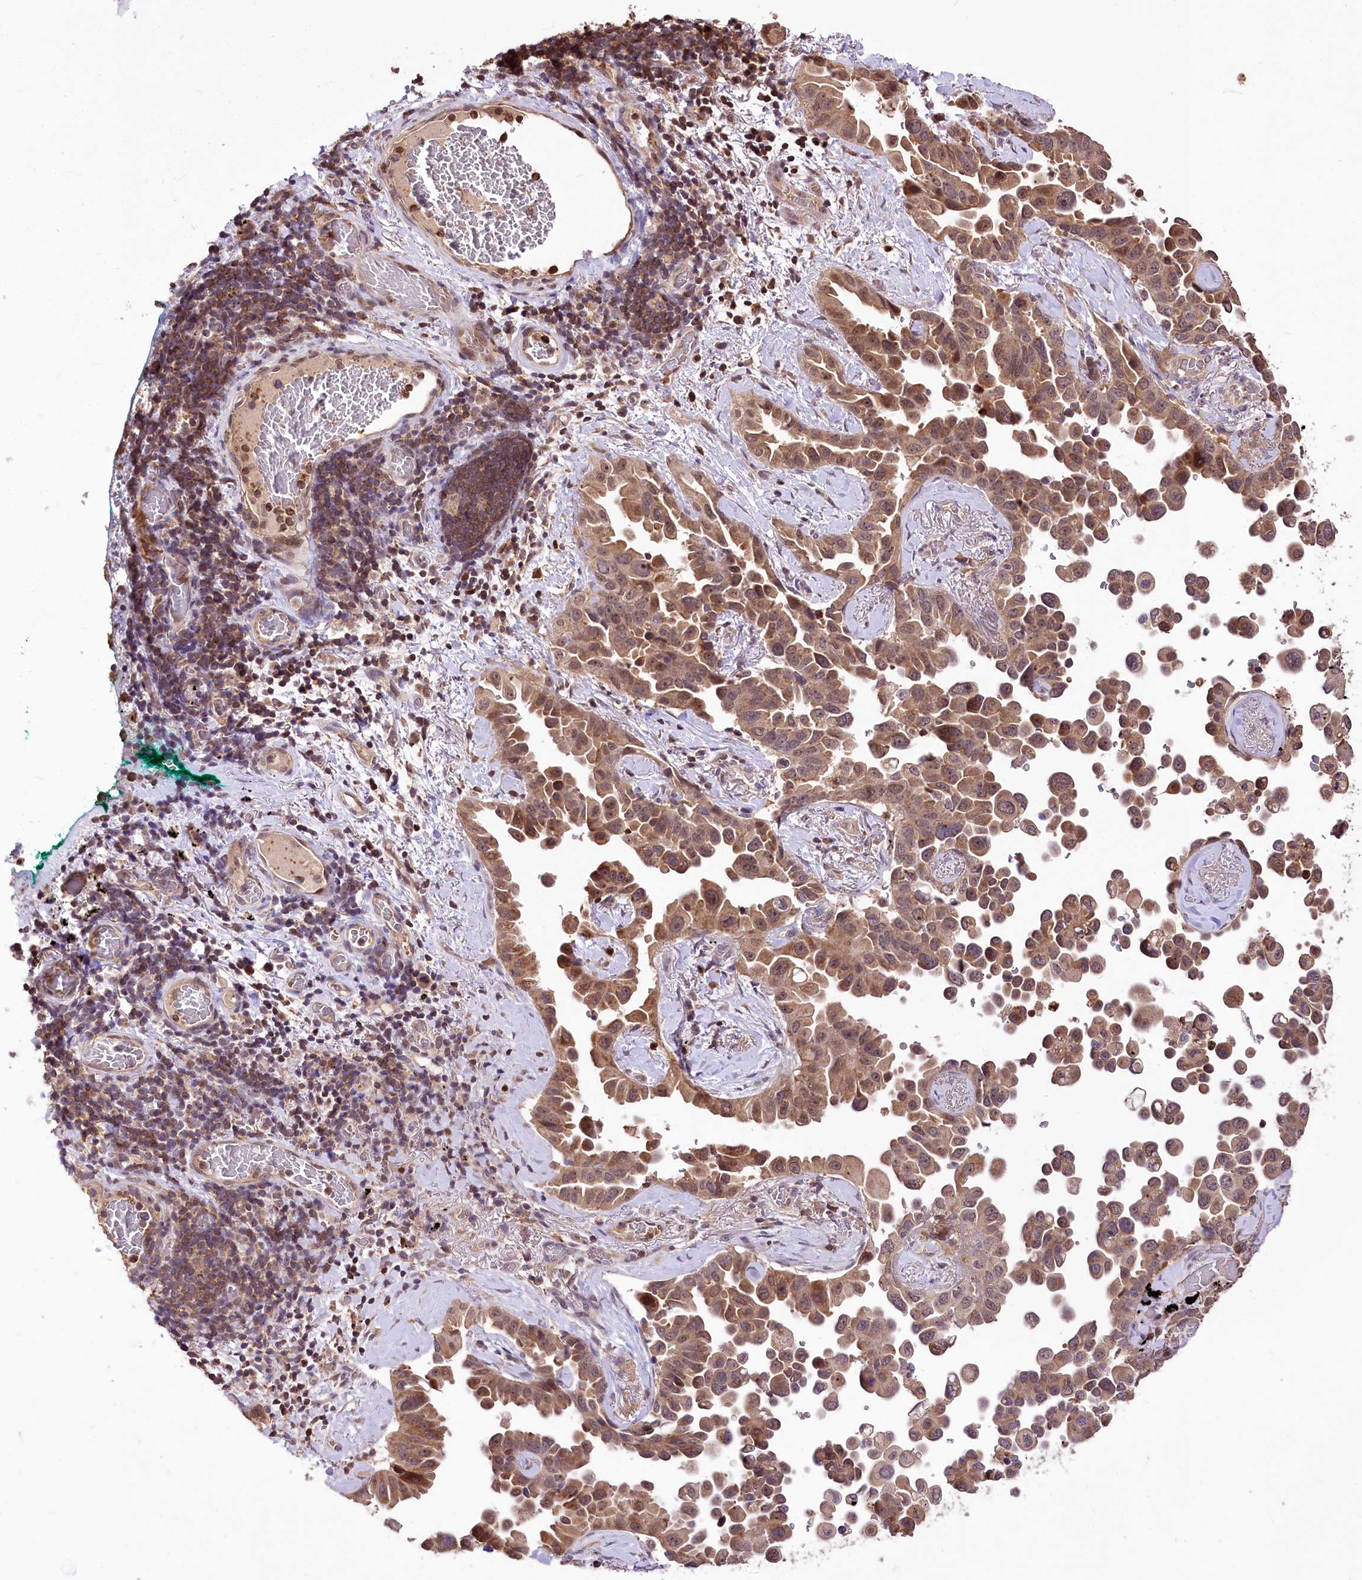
{"staining": {"intensity": "moderate", "quantity": "25%-75%", "location": "cytoplasmic/membranous,nuclear"}, "tissue": "lung cancer", "cell_type": "Tumor cells", "image_type": "cancer", "snomed": [{"axis": "morphology", "description": "Adenocarcinoma, NOS"}, {"axis": "topography", "description": "Lung"}], "caption": "Tumor cells reveal medium levels of moderate cytoplasmic/membranous and nuclear staining in approximately 25%-75% of cells in human lung adenocarcinoma.", "gene": "SERGEF", "patient": {"sex": "female", "age": 67}}